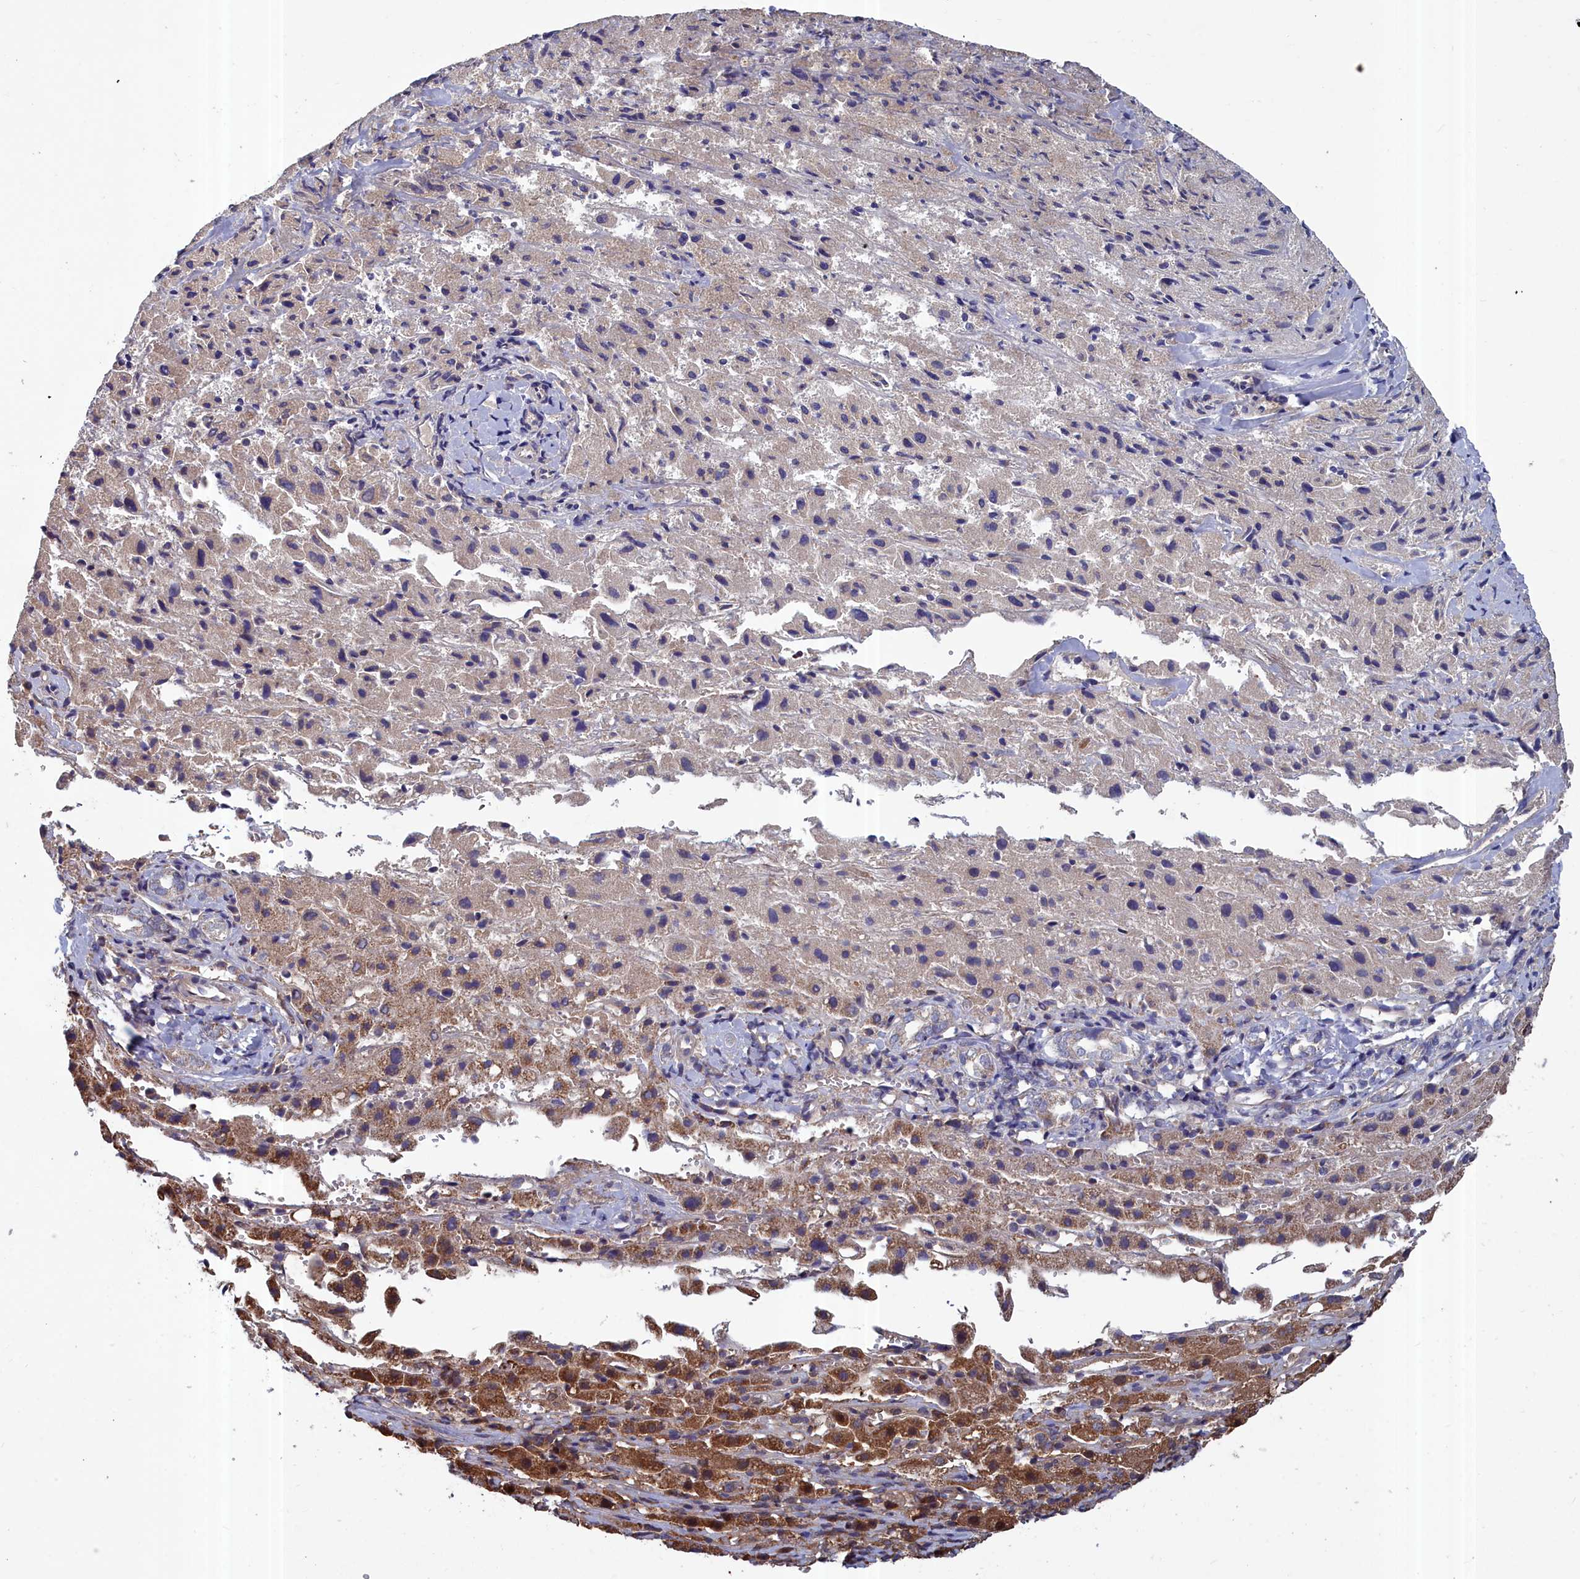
{"staining": {"intensity": "moderate", "quantity": "<25%", "location": "cytoplasmic/membranous"}, "tissue": "liver cancer", "cell_type": "Tumor cells", "image_type": "cancer", "snomed": [{"axis": "morphology", "description": "Carcinoma, Hepatocellular, NOS"}, {"axis": "topography", "description": "Liver"}], "caption": "Moderate cytoplasmic/membranous positivity is appreciated in about <25% of tumor cells in hepatocellular carcinoma (liver). The staining was performed using DAB to visualize the protein expression in brown, while the nuclei were stained in blue with hematoxylin (Magnification: 20x).", "gene": "GFRA2", "patient": {"sex": "female", "age": 58}}